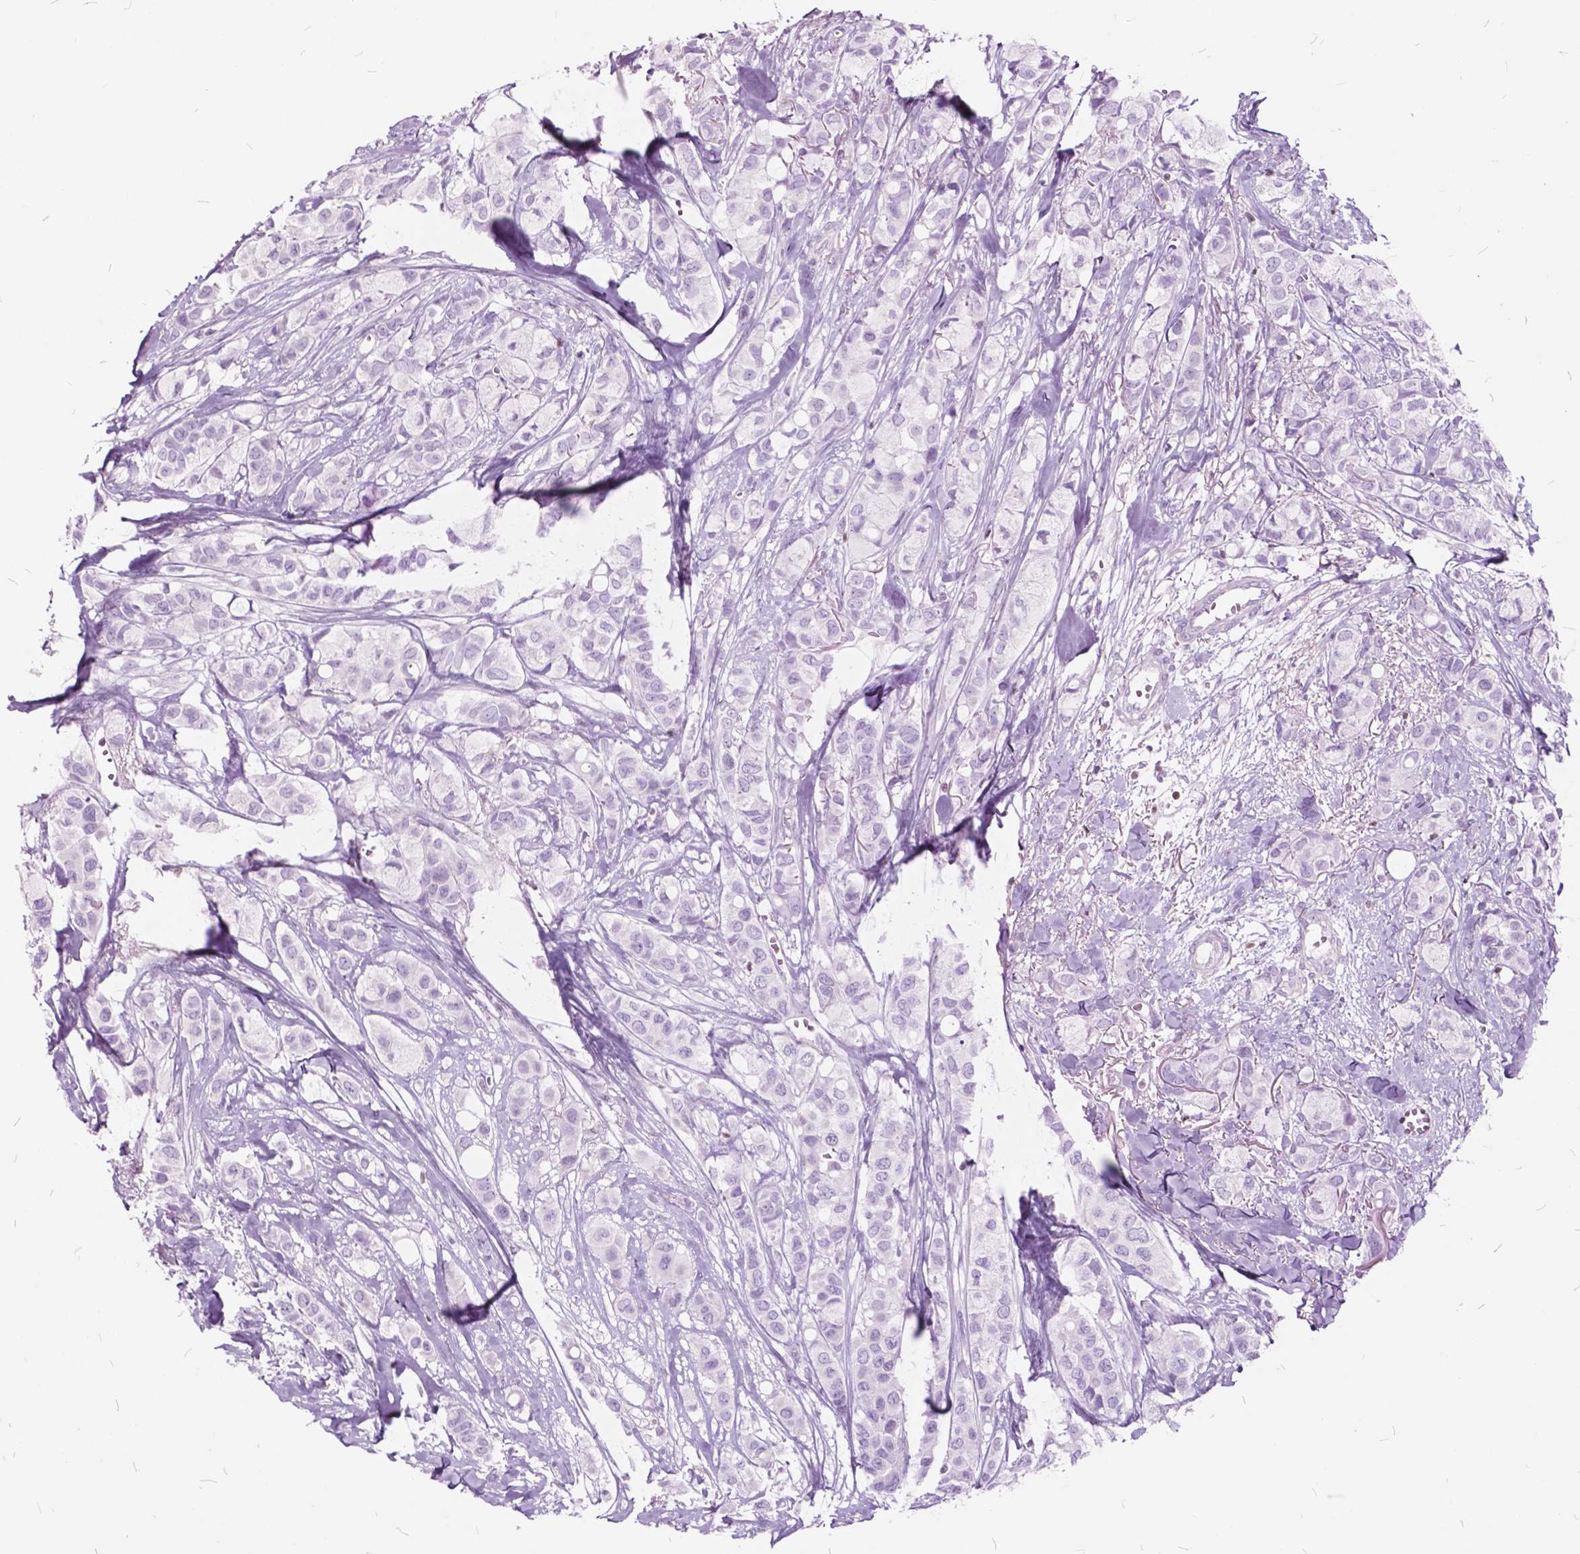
{"staining": {"intensity": "negative", "quantity": "none", "location": "none"}, "tissue": "breast cancer", "cell_type": "Tumor cells", "image_type": "cancer", "snomed": [{"axis": "morphology", "description": "Duct carcinoma"}, {"axis": "topography", "description": "Breast"}], "caption": "An image of breast intraductal carcinoma stained for a protein exhibits no brown staining in tumor cells.", "gene": "SP140", "patient": {"sex": "female", "age": 85}}